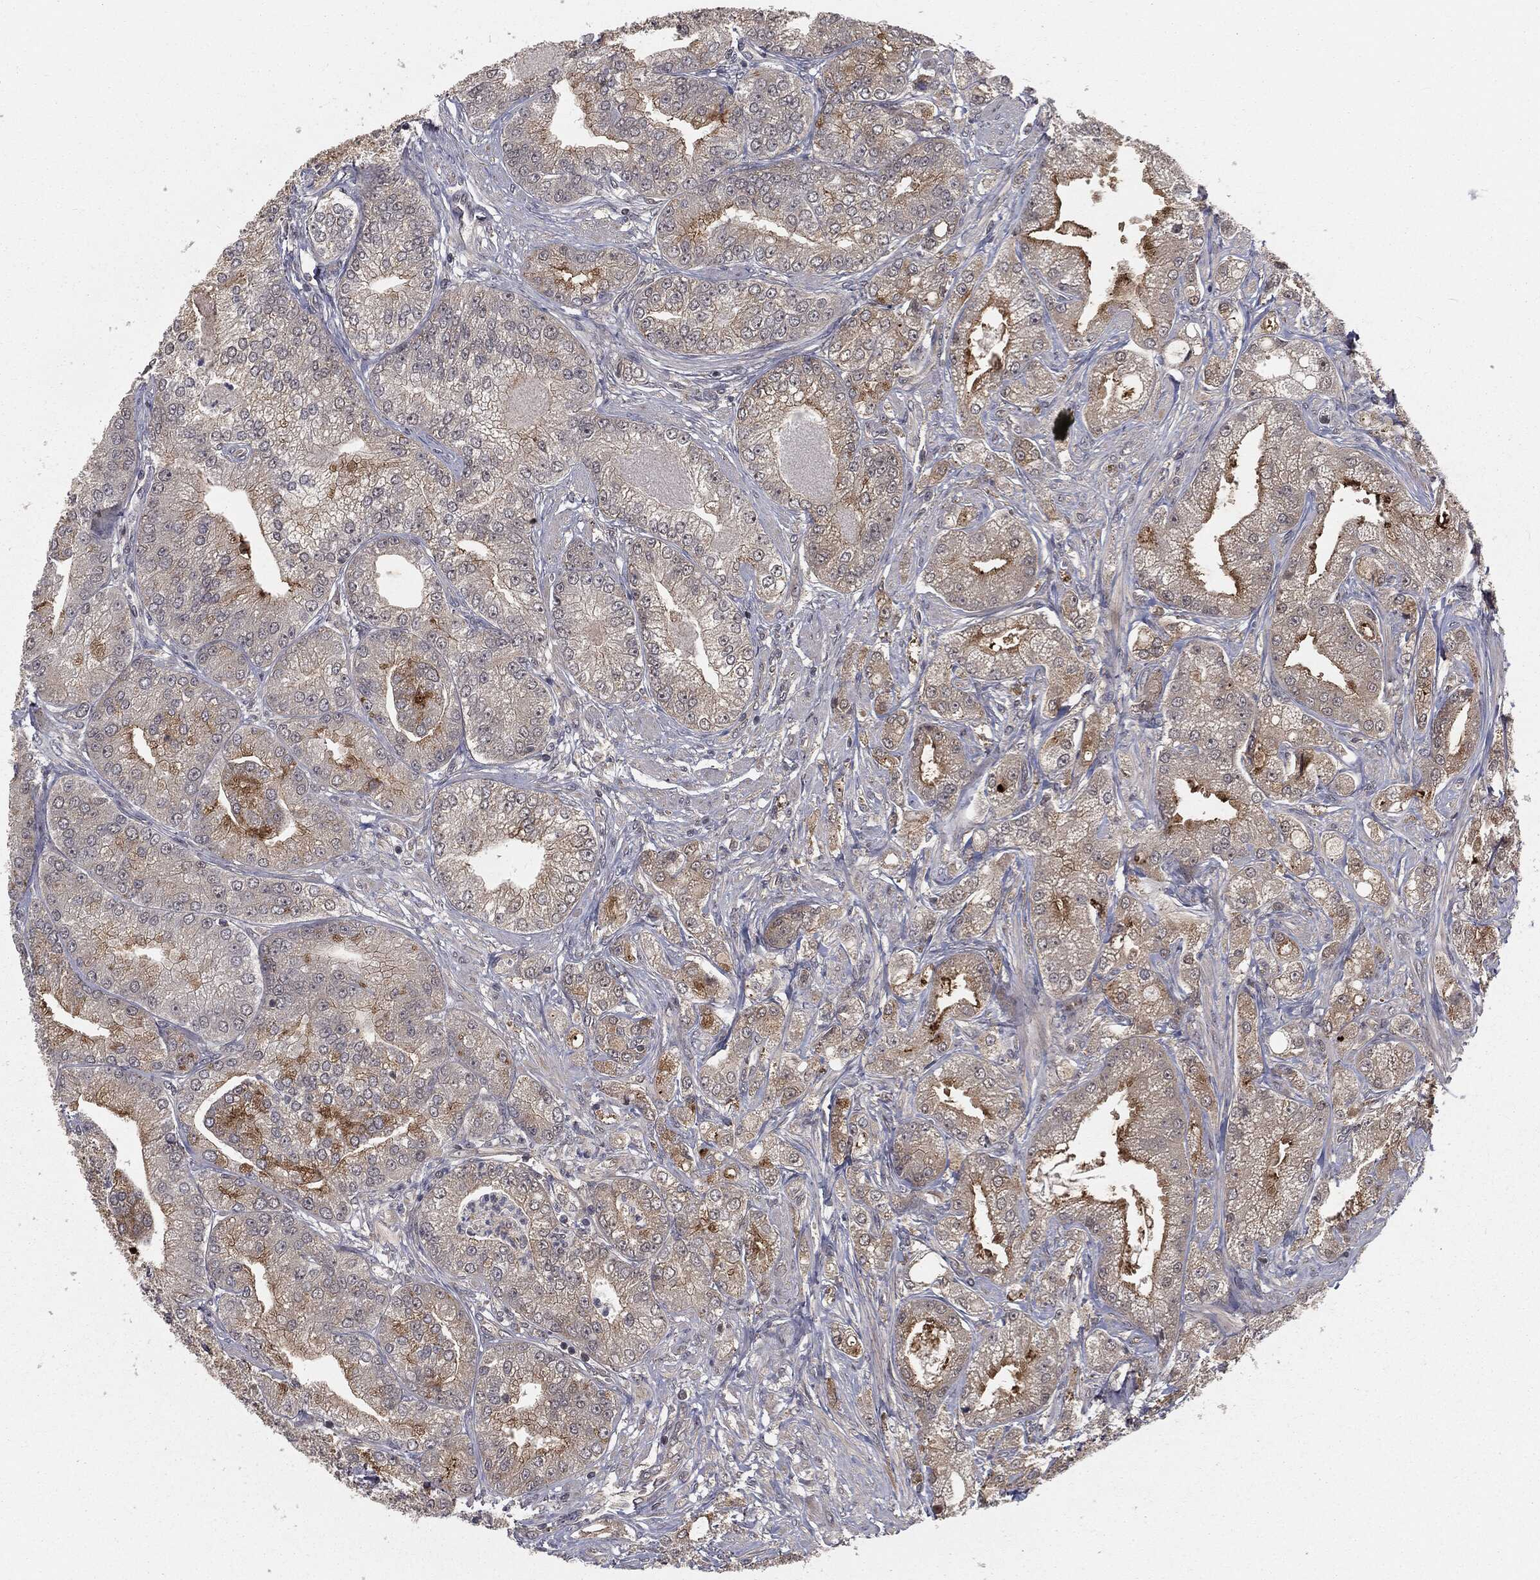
{"staining": {"intensity": "moderate", "quantity": "<25%", "location": "cytoplasmic/membranous"}, "tissue": "prostate cancer", "cell_type": "Tumor cells", "image_type": "cancer", "snomed": [{"axis": "morphology", "description": "Adenocarcinoma, High grade"}, {"axis": "topography", "description": "Prostate"}], "caption": "Immunohistochemical staining of prostate cancer displays low levels of moderate cytoplasmic/membranous expression in approximately <25% of tumor cells. (Brightfield microscopy of DAB IHC at high magnification).", "gene": "FBXO7", "patient": {"sex": "male", "age": 61}}